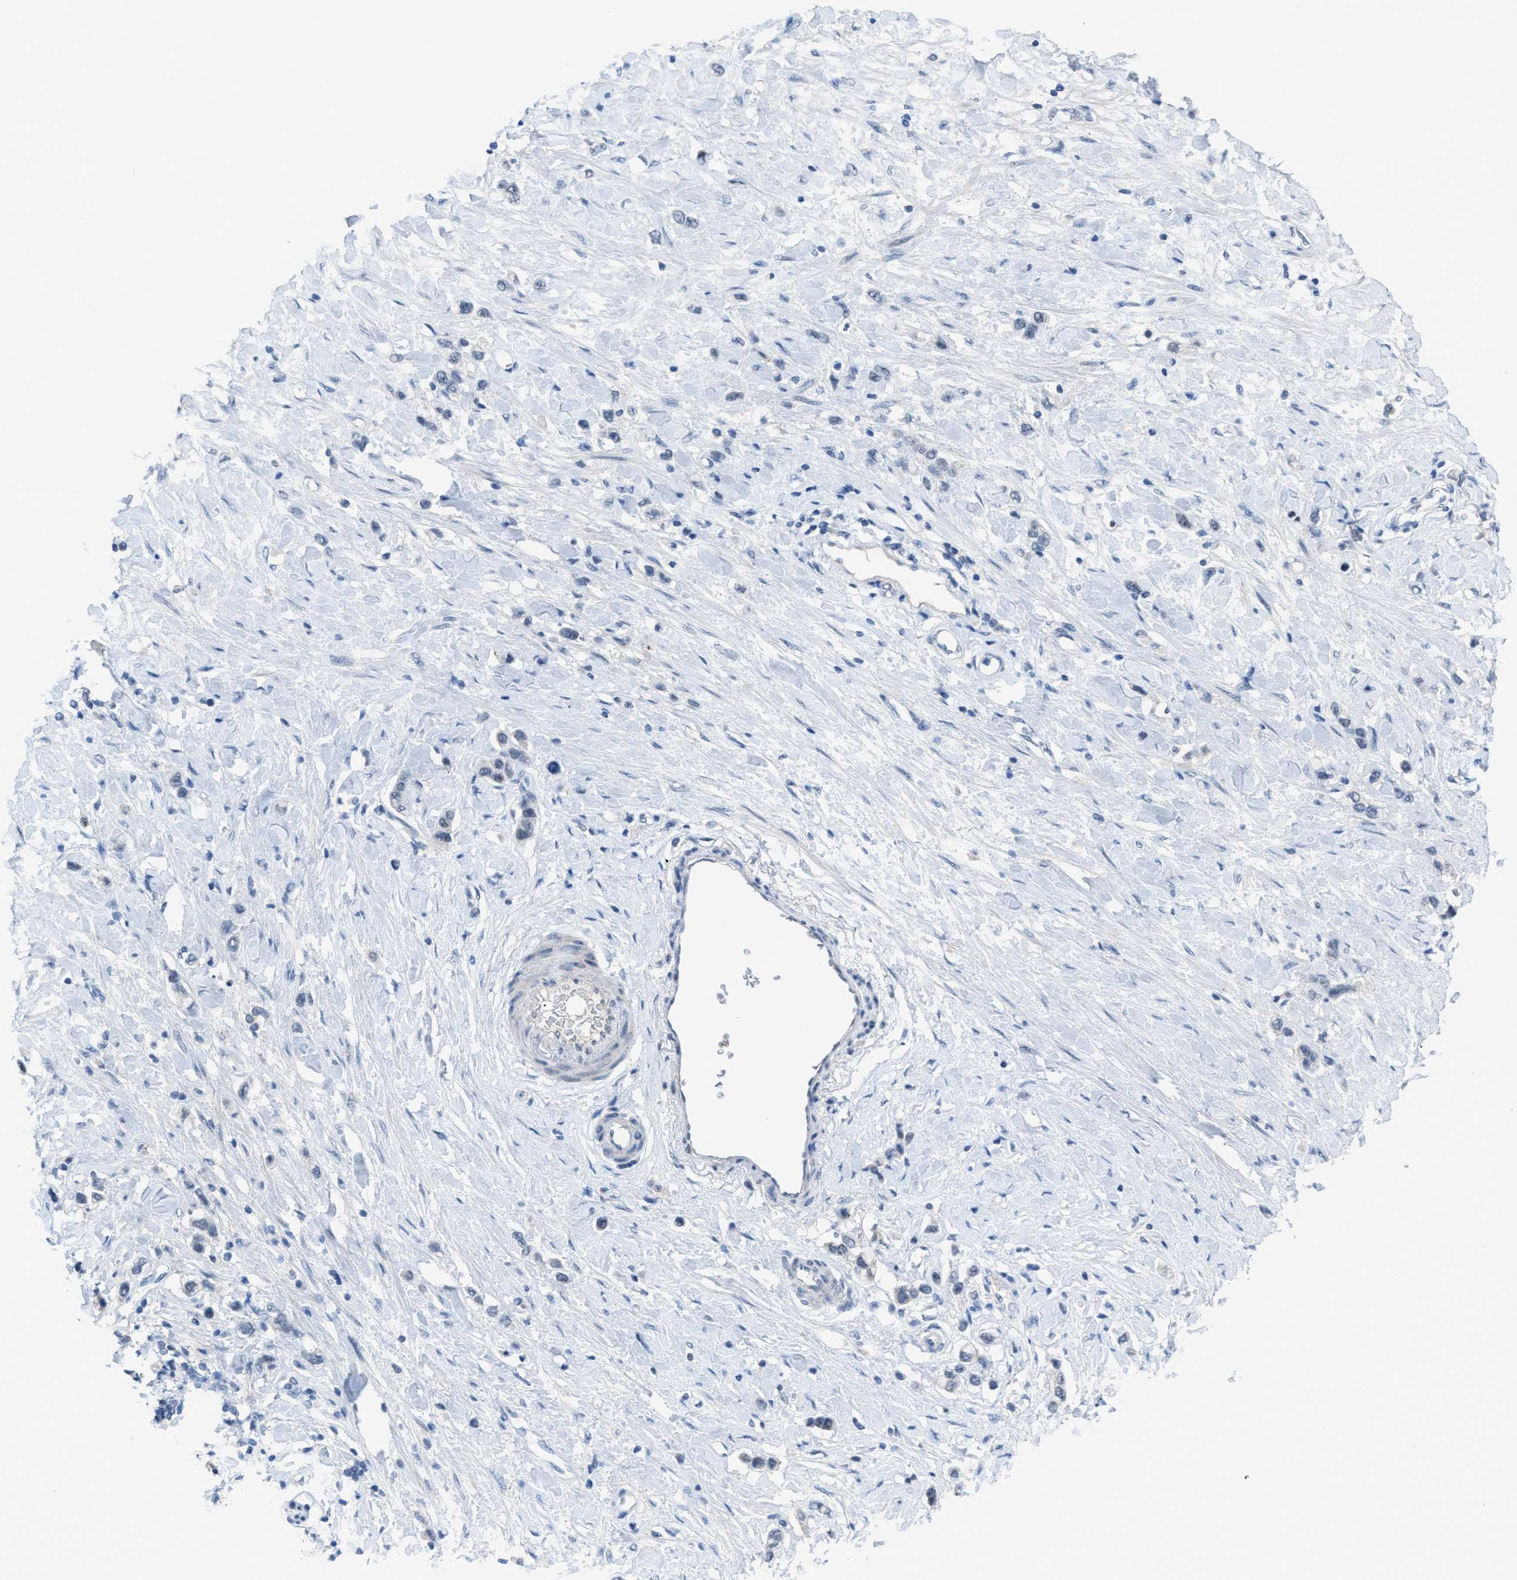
{"staining": {"intensity": "negative", "quantity": "none", "location": "none"}, "tissue": "stomach cancer", "cell_type": "Tumor cells", "image_type": "cancer", "snomed": [{"axis": "morphology", "description": "Adenocarcinoma, NOS"}, {"axis": "topography", "description": "Stomach"}], "caption": "High power microscopy image of an IHC histopathology image of stomach cancer (adenocarcinoma), revealing no significant positivity in tumor cells.", "gene": "ANAPC11", "patient": {"sex": "female", "age": 65}}